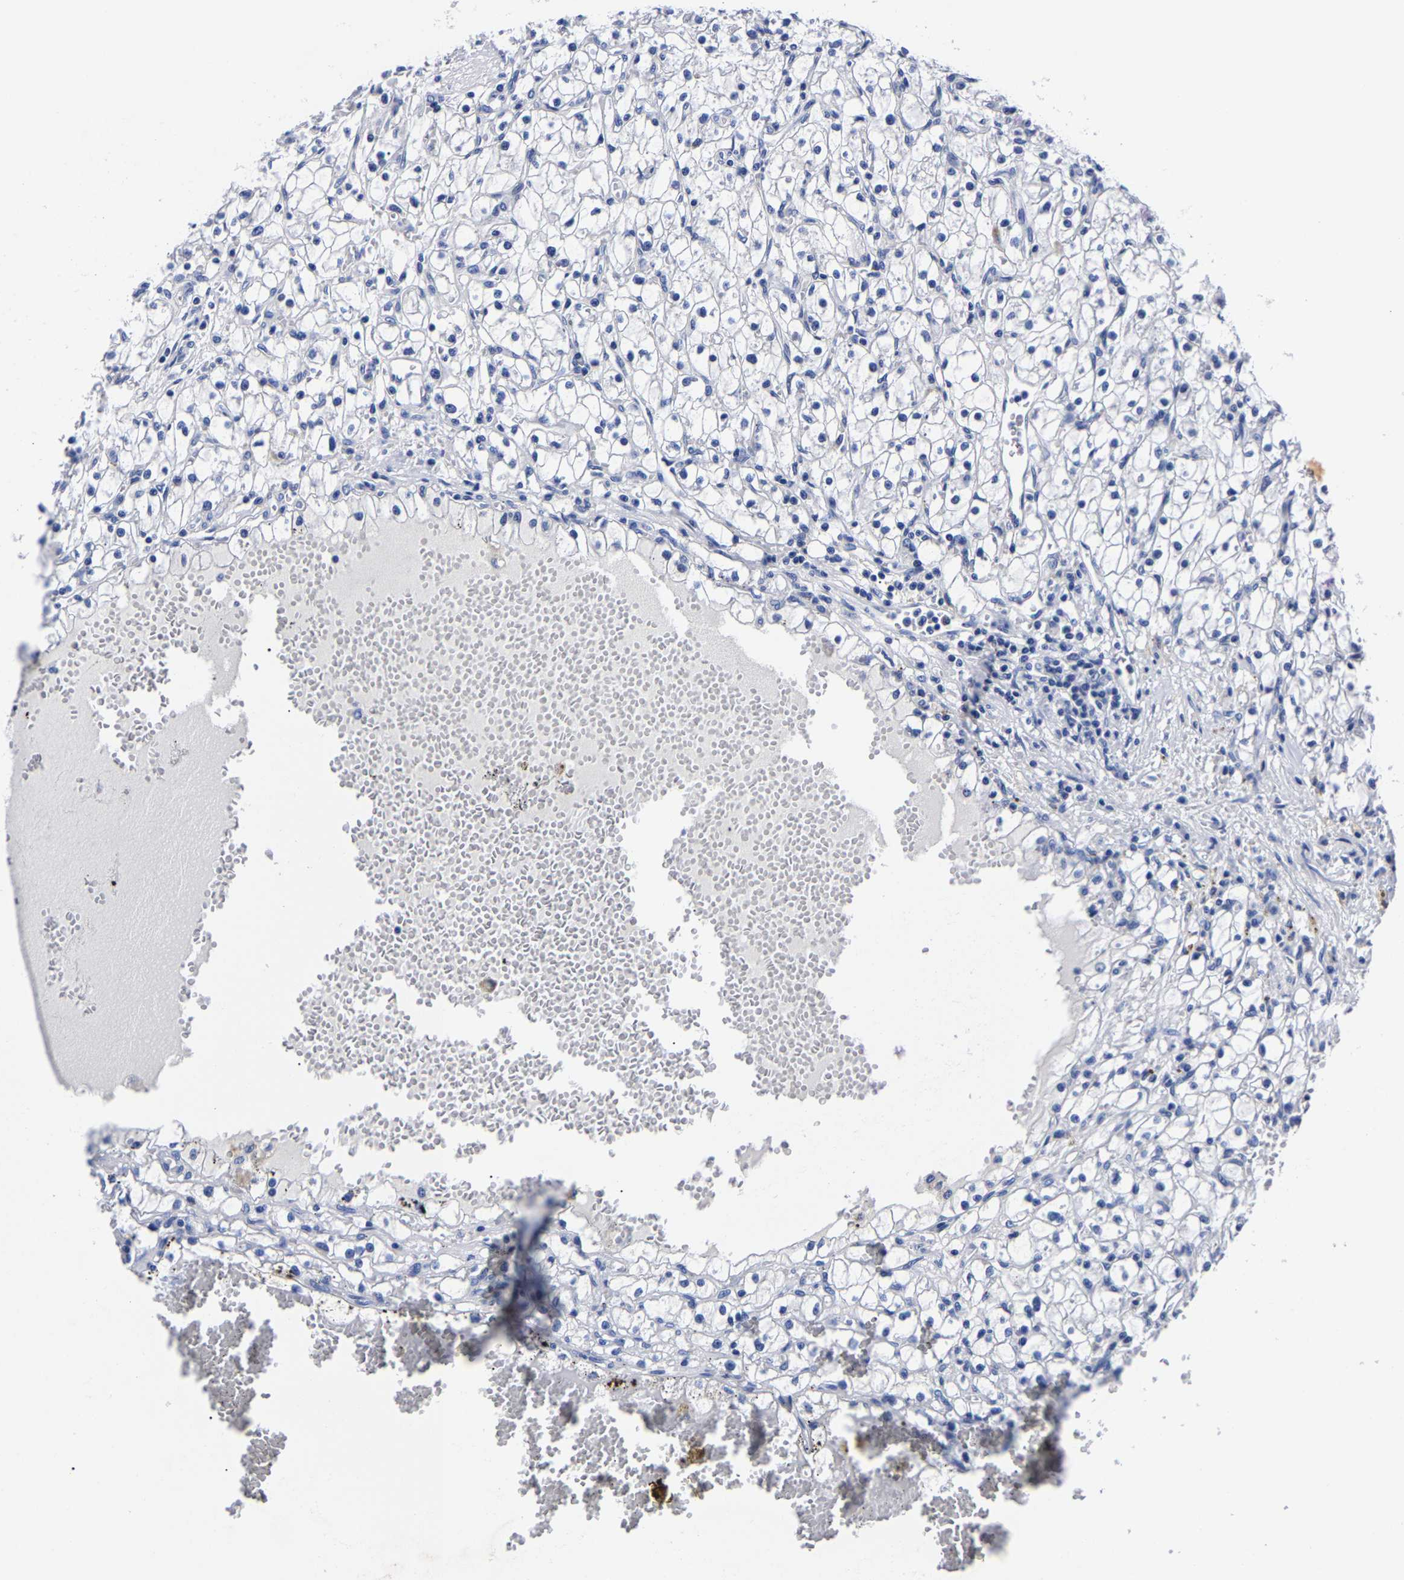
{"staining": {"intensity": "negative", "quantity": "none", "location": "none"}, "tissue": "renal cancer", "cell_type": "Tumor cells", "image_type": "cancer", "snomed": [{"axis": "morphology", "description": "Adenocarcinoma, NOS"}, {"axis": "topography", "description": "Kidney"}], "caption": "Micrograph shows no significant protein staining in tumor cells of renal cancer.", "gene": "CPA2", "patient": {"sex": "male", "age": 56}}